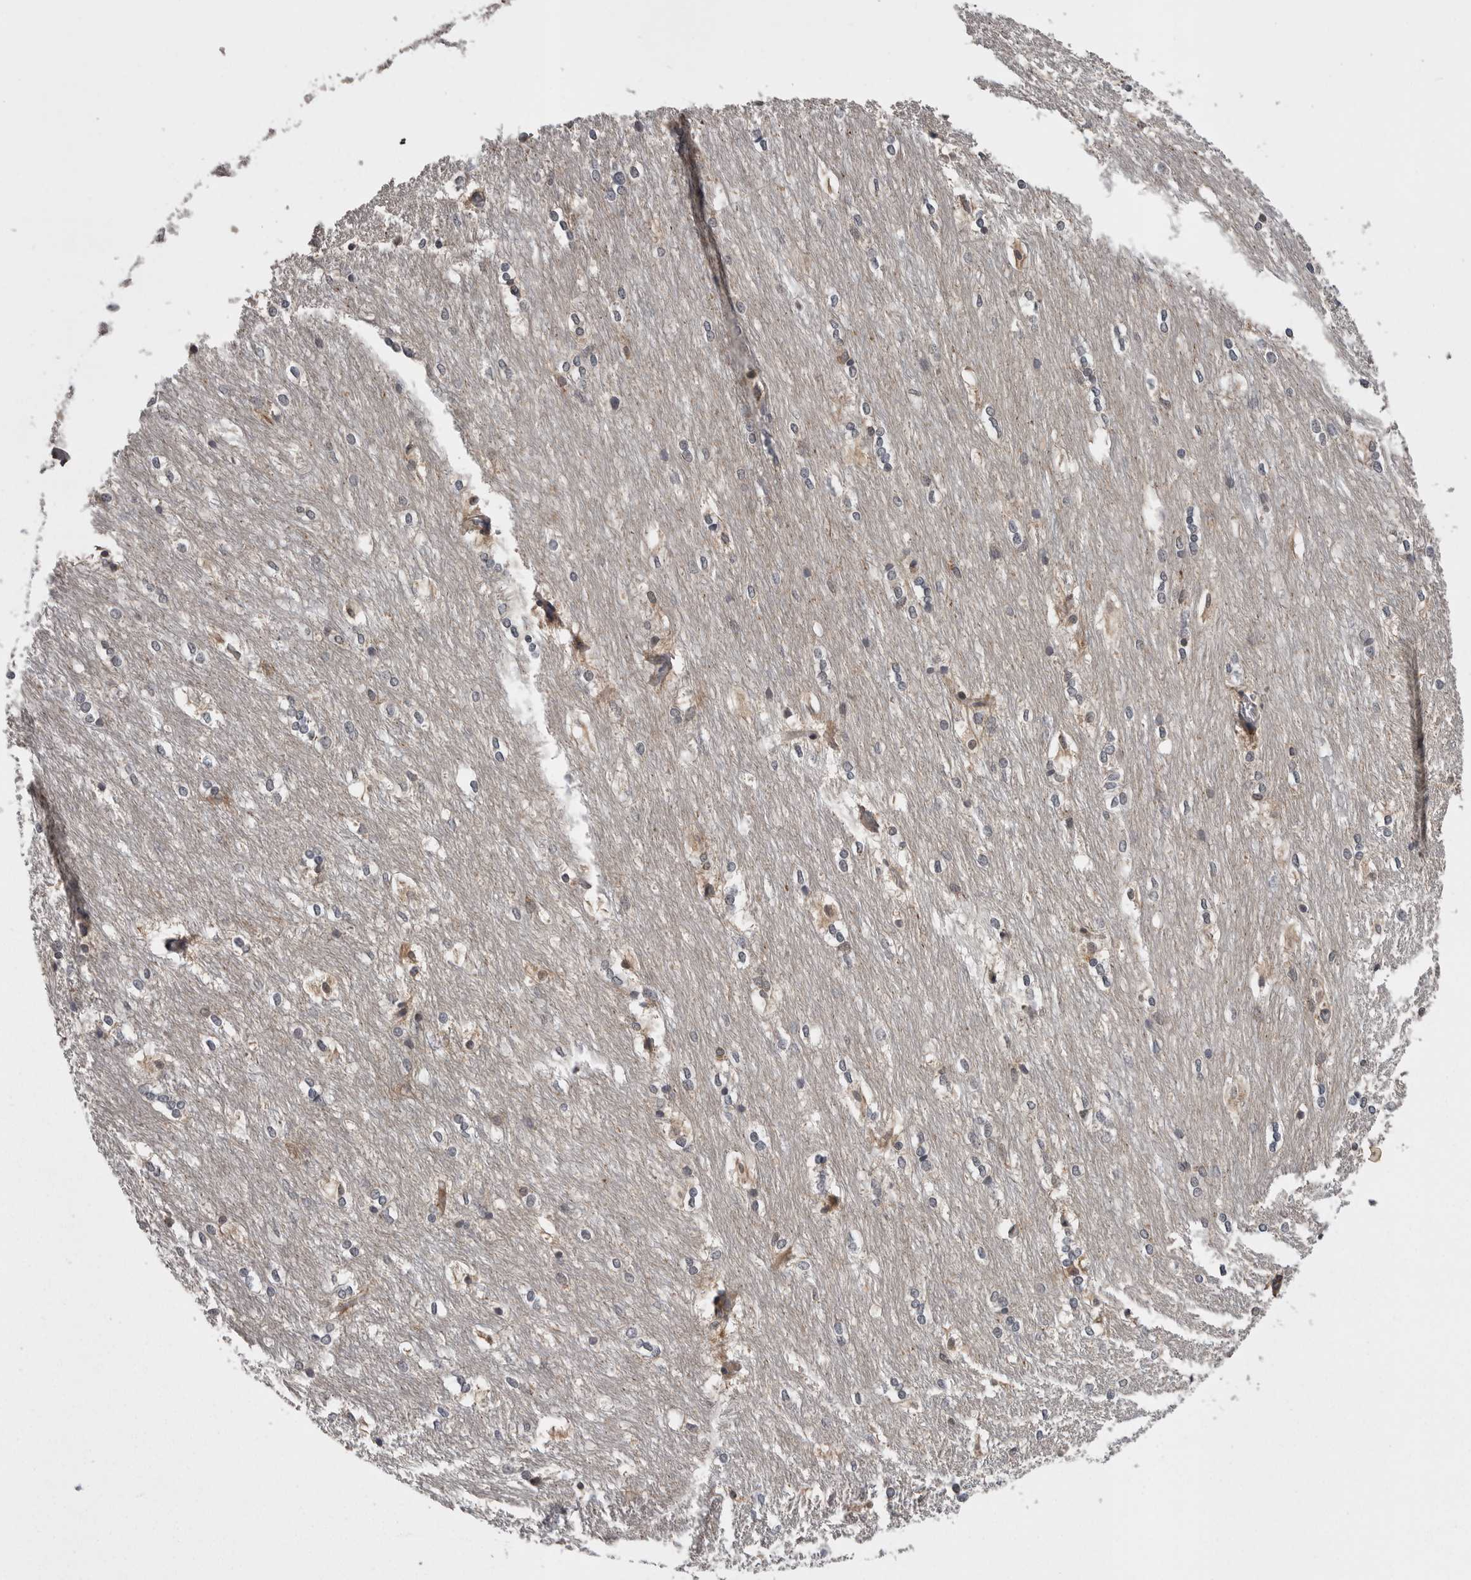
{"staining": {"intensity": "negative", "quantity": "none", "location": "none"}, "tissue": "caudate", "cell_type": "Glial cells", "image_type": "normal", "snomed": [{"axis": "morphology", "description": "Normal tissue, NOS"}, {"axis": "topography", "description": "Lateral ventricle wall"}], "caption": "High power microscopy photomicrograph of an immunohistochemistry (IHC) micrograph of unremarkable caudate, revealing no significant expression in glial cells.", "gene": "AOAH", "patient": {"sex": "female", "age": 19}}